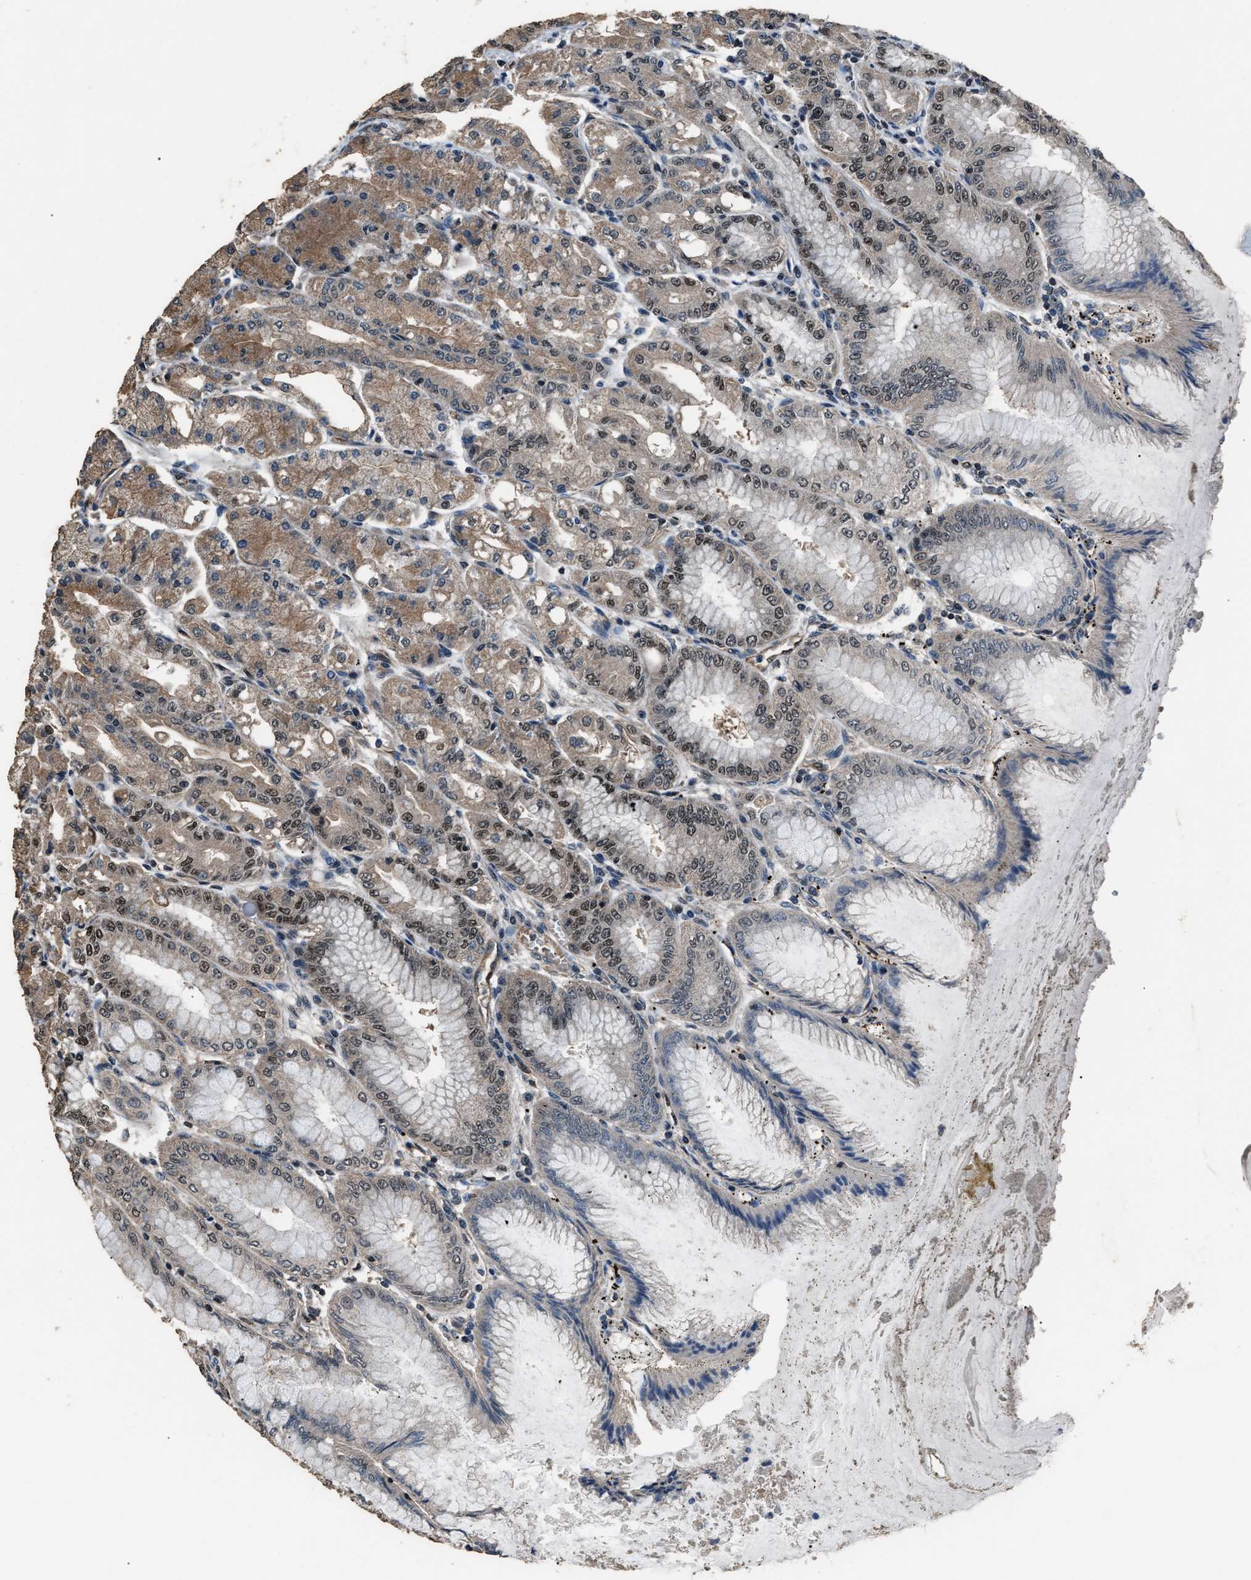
{"staining": {"intensity": "moderate", "quantity": "25%-75%", "location": "cytoplasmic/membranous,nuclear"}, "tissue": "stomach", "cell_type": "Glandular cells", "image_type": "normal", "snomed": [{"axis": "morphology", "description": "Normal tissue, NOS"}, {"axis": "topography", "description": "Stomach, lower"}], "caption": "Human stomach stained for a protein (brown) reveals moderate cytoplasmic/membranous,nuclear positive positivity in approximately 25%-75% of glandular cells.", "gene": "DFFA", "patient": {"sex": "male", "age": 71}}